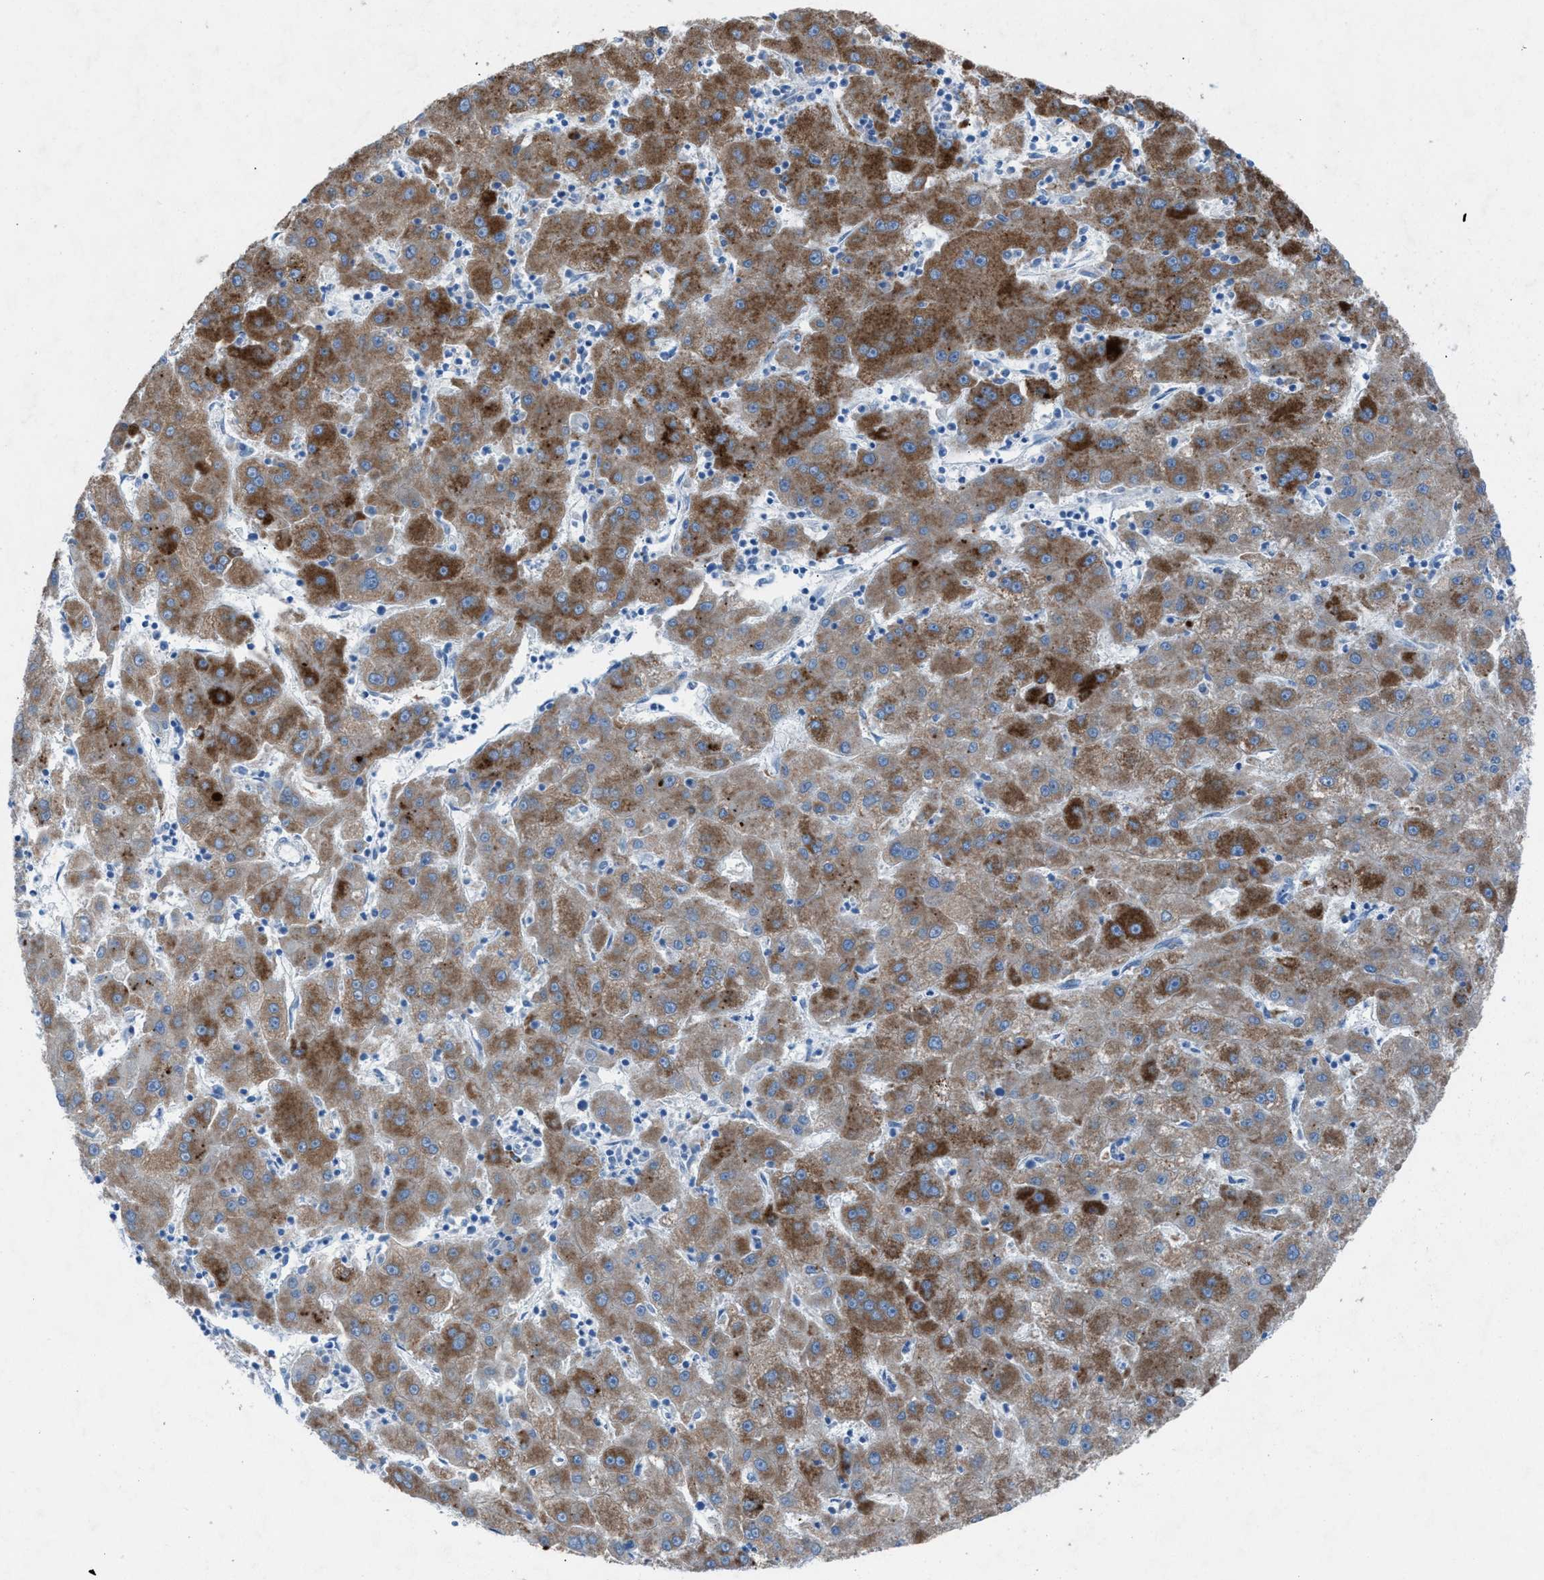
{"staining": {"intensity": "moderate", "quantity": ">75%", "location": "cytoplasmic/membranous"}, "tissue": "liver cancer", "cell_type": "Tumor cells", "image_type": "cancer", "snomed": [{"axis": "morphology", "description": "Carcinoma, Hepatocellular, NOS"}, {"axis": "topography", "description": "Liver"}], "caption": "Approximately >75% of tumor cells in liver hepatocellular carcinoma demonstrate moderate cytoplasmic/membranous protein positivity as visualized by brown immunohistochemical staining.", "gene": "CD1B", "patient": {"sex": "male", "age": 72}}